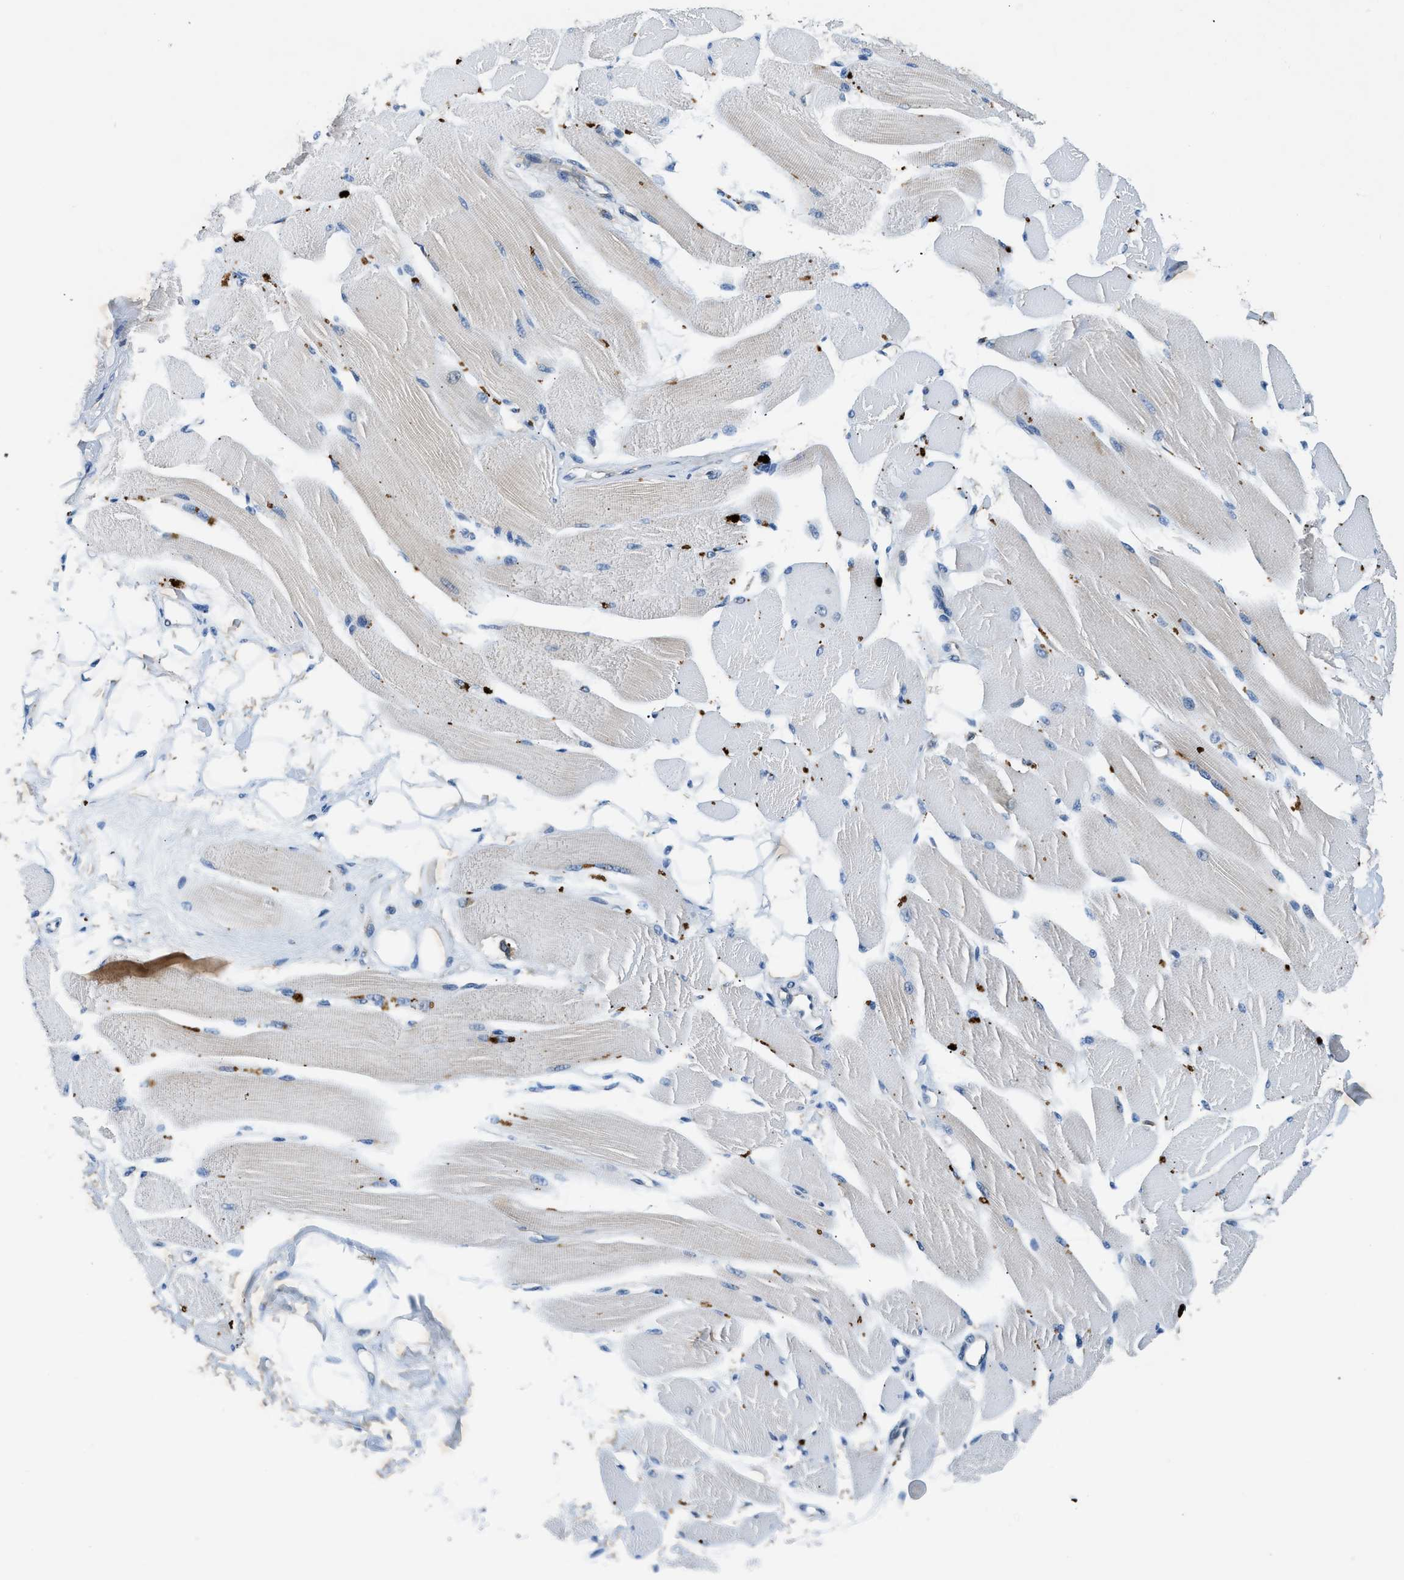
{"staining": {"intensity": "negative", "quantity": "none", "location": "none"}, "tissue": "skeletal muscle", "cell_type": "Myocytes", "image_type": "normal", "snomed": [{"axis": "morphology", "description": "Normal tissue, NOS"}, {"axis": "topography", "description": "Skeletal muscle"}, {"axis": "topography", "description": "Peripheral nerve tissue"}], "caption": "This is an immunohistochemistry histopathology image of unremarkable human skeletal muscle. There is no expression in myocytes.", "gene": "PAFAH2", "patient": {"sex": "female", "age": 84}}